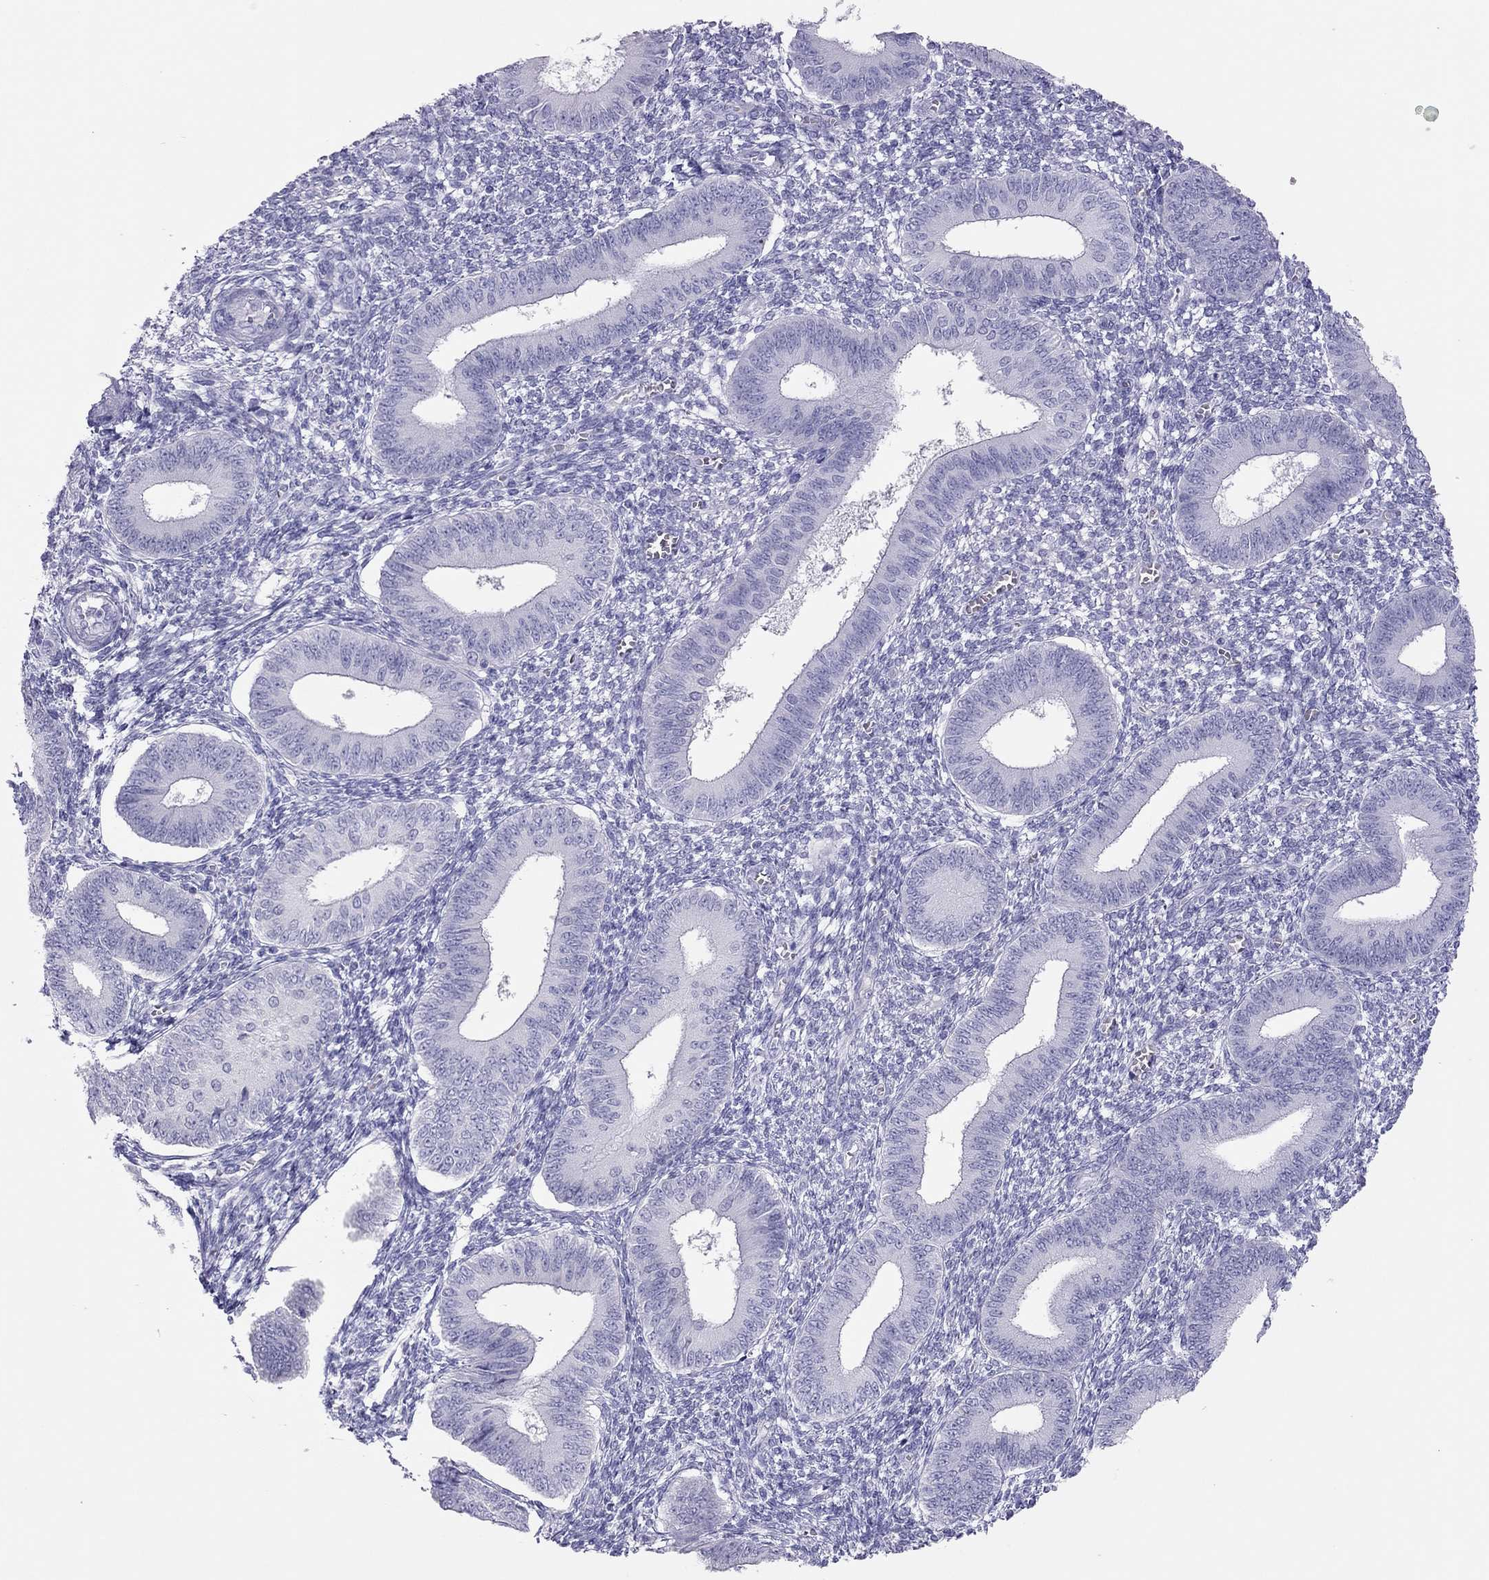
{"staining": {"intensity": "negative", "quantity": "none", "location": "none"}, "tissue": "endometrium", "cell_type": "Cells in endometrial stroma", "image_type": "normal", "snomed": [{"axis": "morphology", "description": "Normal tissue, NOS"}, {"axis": "topography", "description": "Endometrium"}], "caption": "Immunohistochemistry of normal endometrium shows no expression in cells in endometrial stroma.", "gene": "TSHB", "patient": {"sex": "female", "age": 42}}